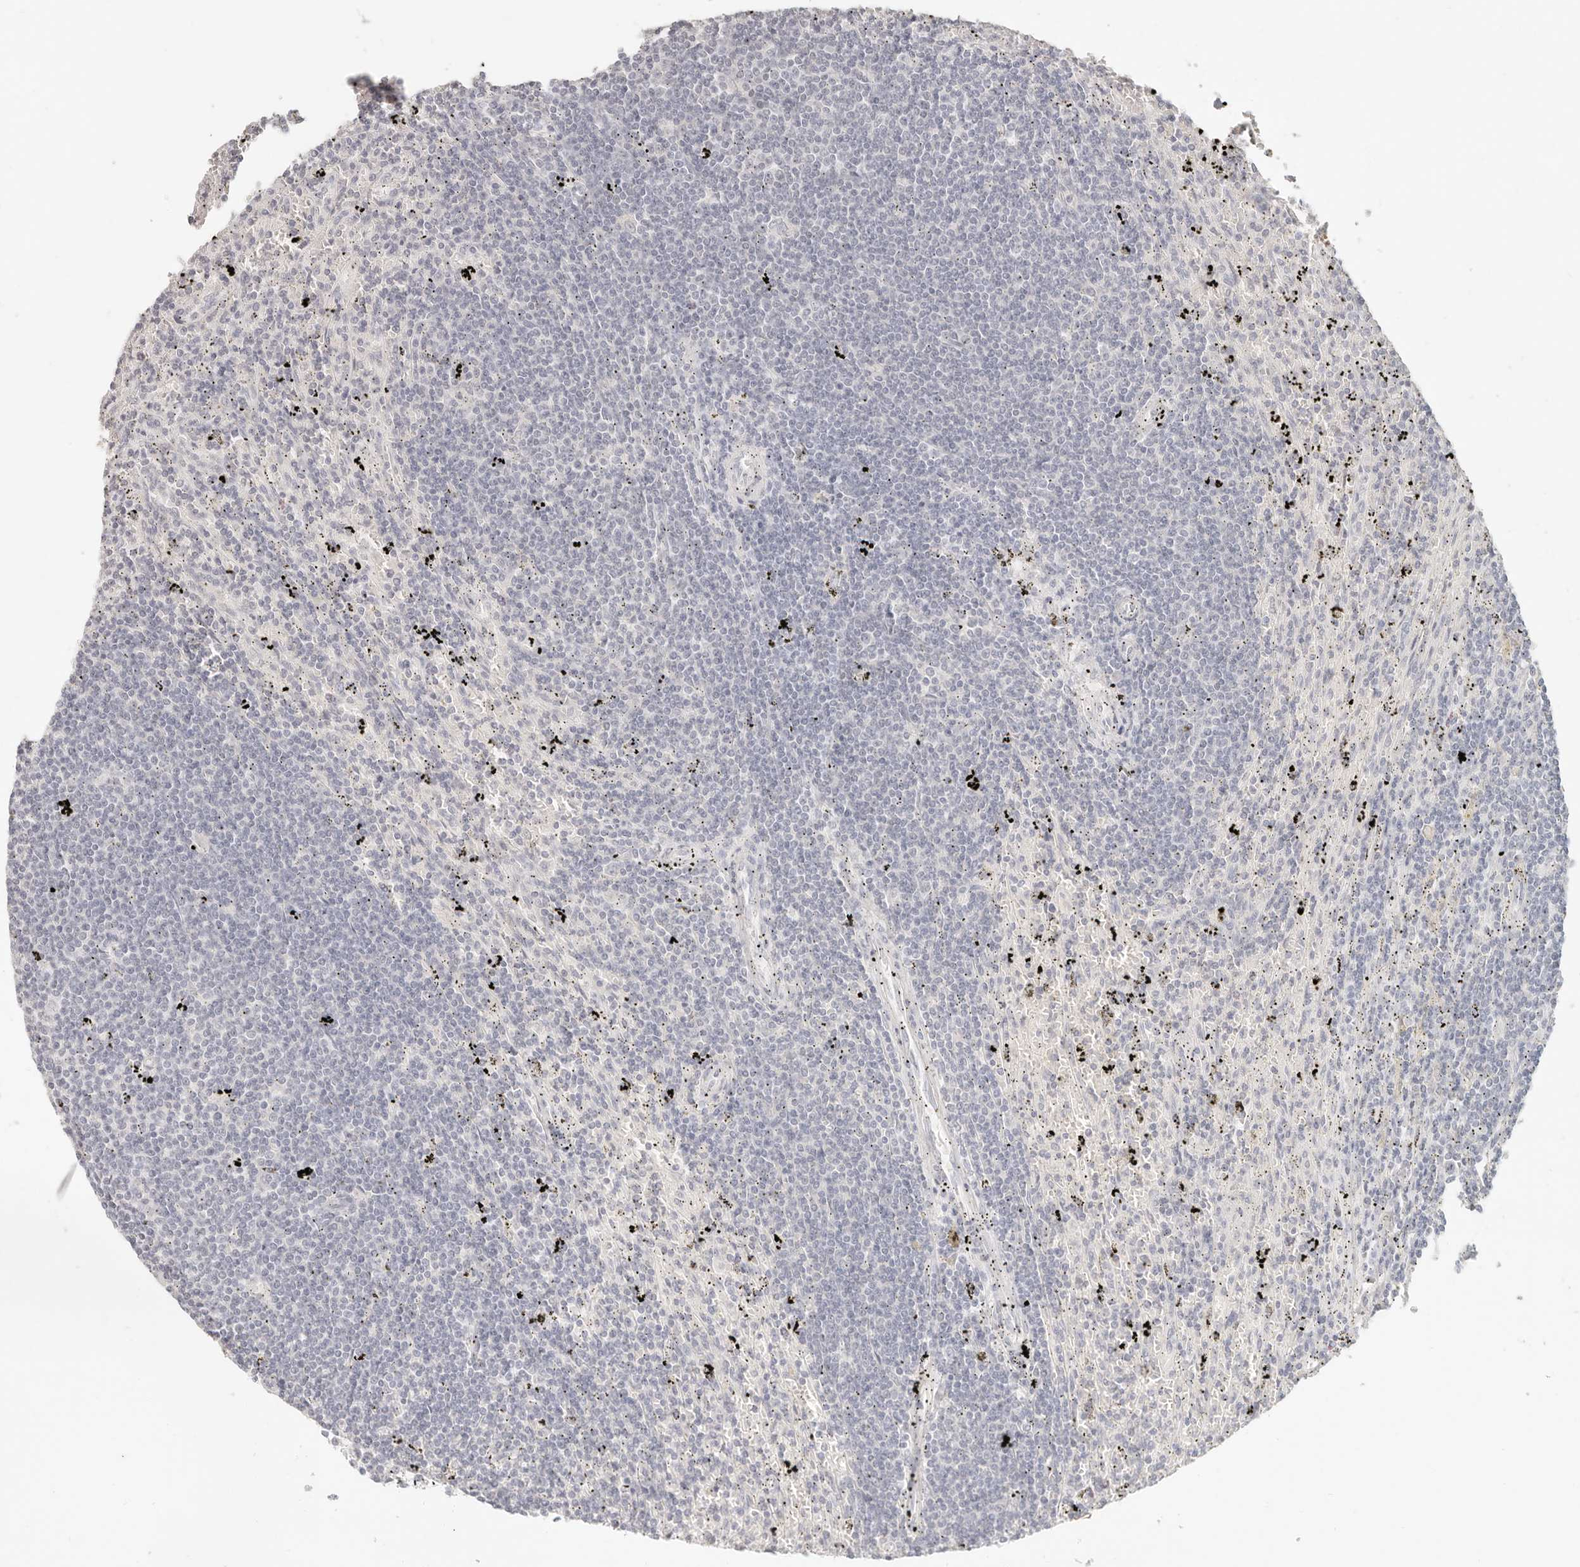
{"staining": {"intensity": "negative", "quantity": "none", "location": "none"}, "tissue": "lymphoma", "cell_type": "Tumor cells", "image_type": "cancer", "snomed": [{"axis": "morphology", "description": "Malignant lymphoma, non-Hodgkin's type, Low grade"}, {"axis": "topography", "description": "Spleen"}], "caption": "Tumor cells are negative for protein expression in human low-grade malignant lymphoma, non-Hodgkin's type.", "gene": "EPCAM", "patient": {"sex": "male", "age": 76}}